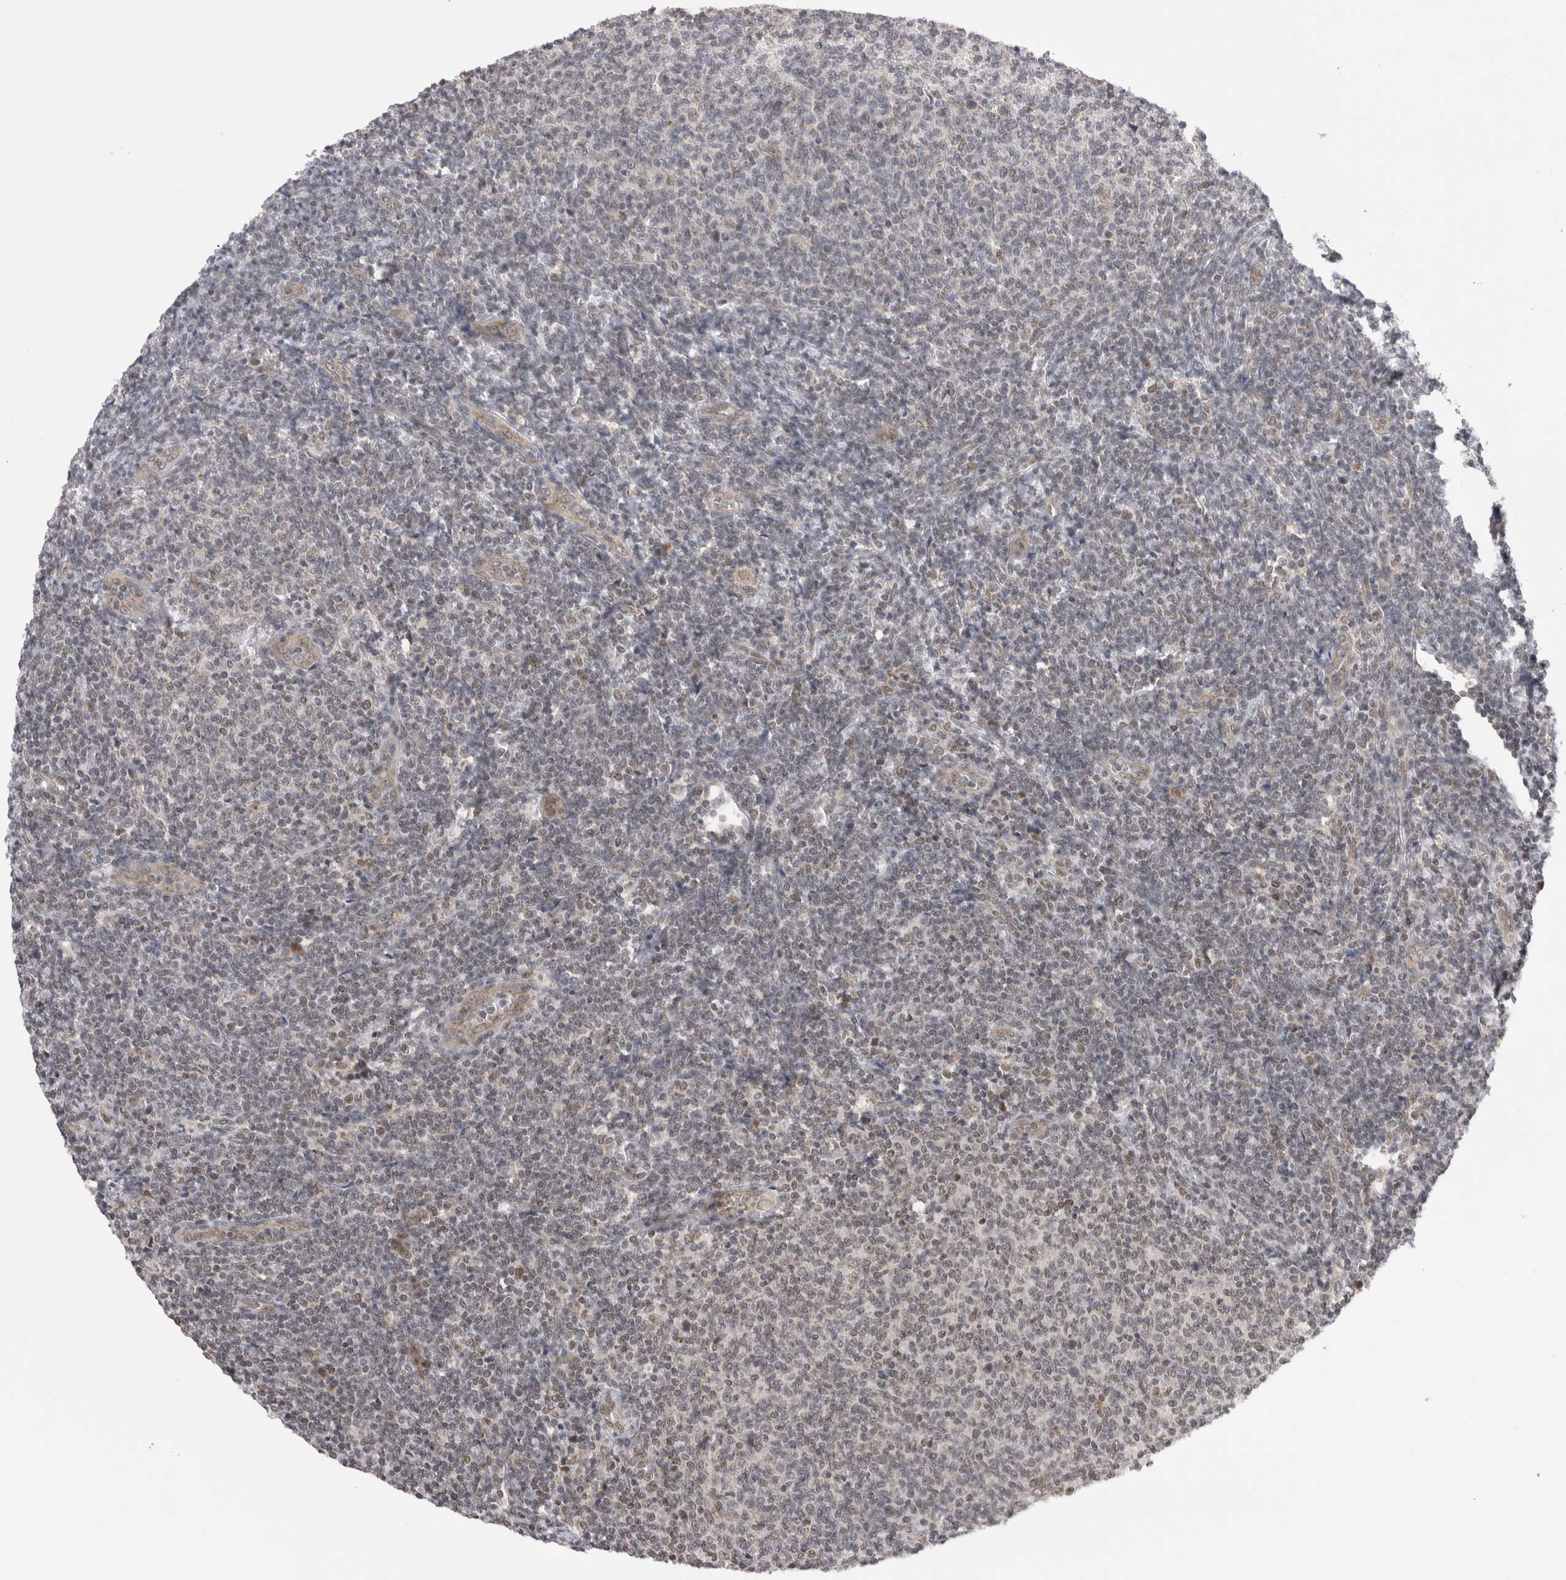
{"staining": {"intensity": "weak", "quantity": "<25%", "location": "nuclear"}, "tissue": "lymphoma", "cell_type": "Tumor cells", "image_type": "cancer", "snomed": [{"axis": "morphology", "description": "Malignant lymphoma, non-Hodgkin's type, Low grade"}, {"axis": "topography", "description": "Lymph node"}], "caption": "The histopathology image exhibits no staining of tumor cells in lymphoma.", "gene": "TMEM65", "patient": {"sex": "male", "age": 66}}